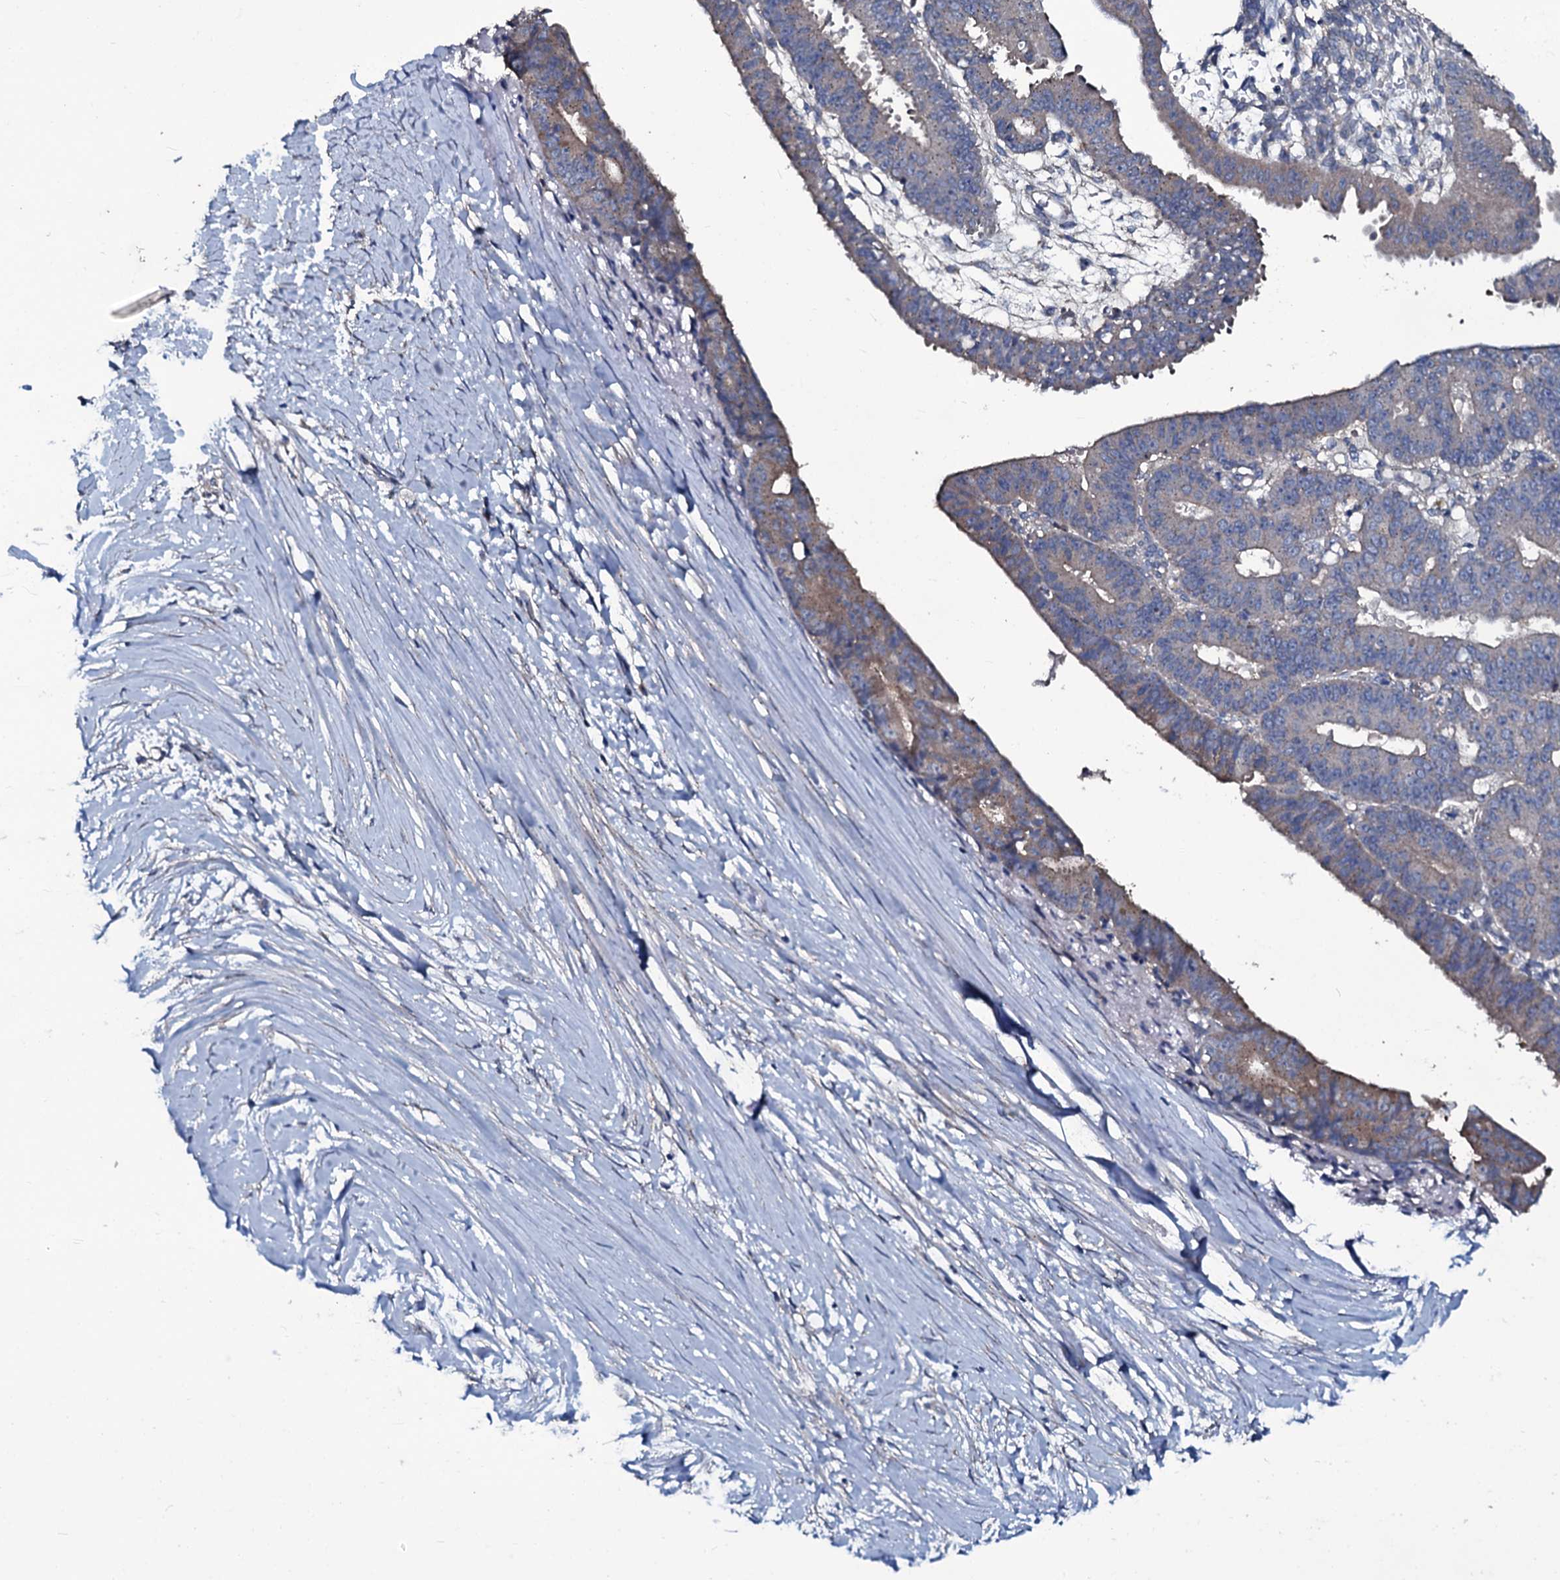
{"staining": {"intensity": "weak", "quantity": "<25%", "location": "cytoplasmic/membranous"}, "tissue": "ovarian cancer", "cell_type": "Tumor cells", "image_type": "cancer", "snomed": [{"axis": "morphology", "description": "Carcinoma, endometroid"}, {"axis": "topography", "description": "Appendix"}, {"axis": "topography", "description": "Ovary"}], "caption": "Human ovarian endometroid carcinoma stained for a protein using immunohistochemistry exhibits no positivity in tumor cells.", "gene": "USPL1", "patient": {"sex": "female", "age": 42}}